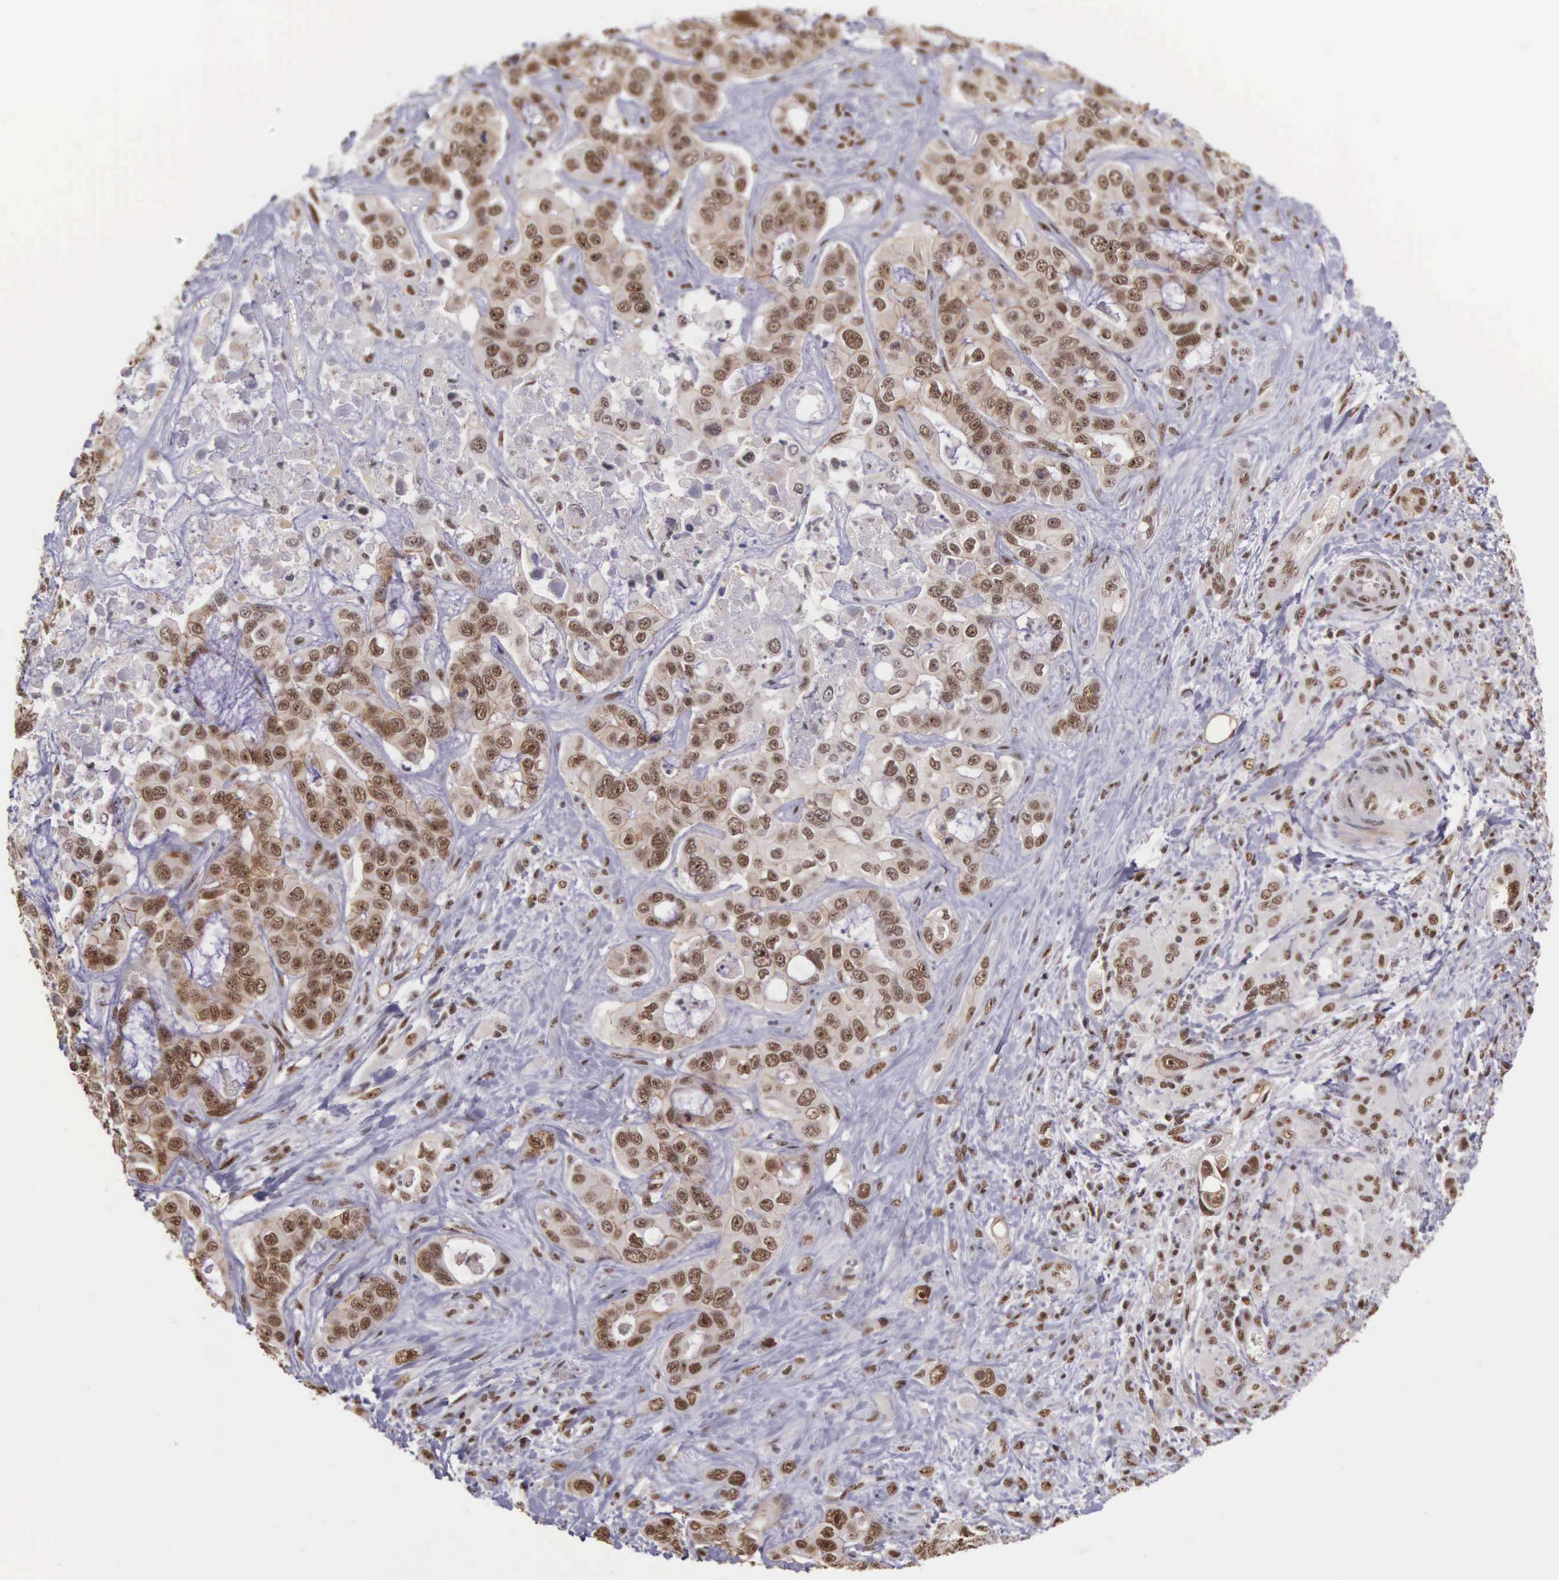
{"staining": {"intensity": "moderate", "quantity": ">75%", "location": "cytoplasmic/membranous,nuclear"}, "tissue": "liver cancer", "cell_type": "Tumor cells", "image_type": "cancer", "snomed": [{"axis": "morphology", "description": "Cholangiocarcinoma"}, {"axis": "topography", "description": "Liver"}], "caption": "Human liver cancer (cholangiocarcinoma) stained for a protein (brown) displays moderate cytoplasmic/membranous and nuclear positive expression in about >75% of tumor cells.", "gene": "POLR2F", "patient": {"sex": "female", "age": 79}}